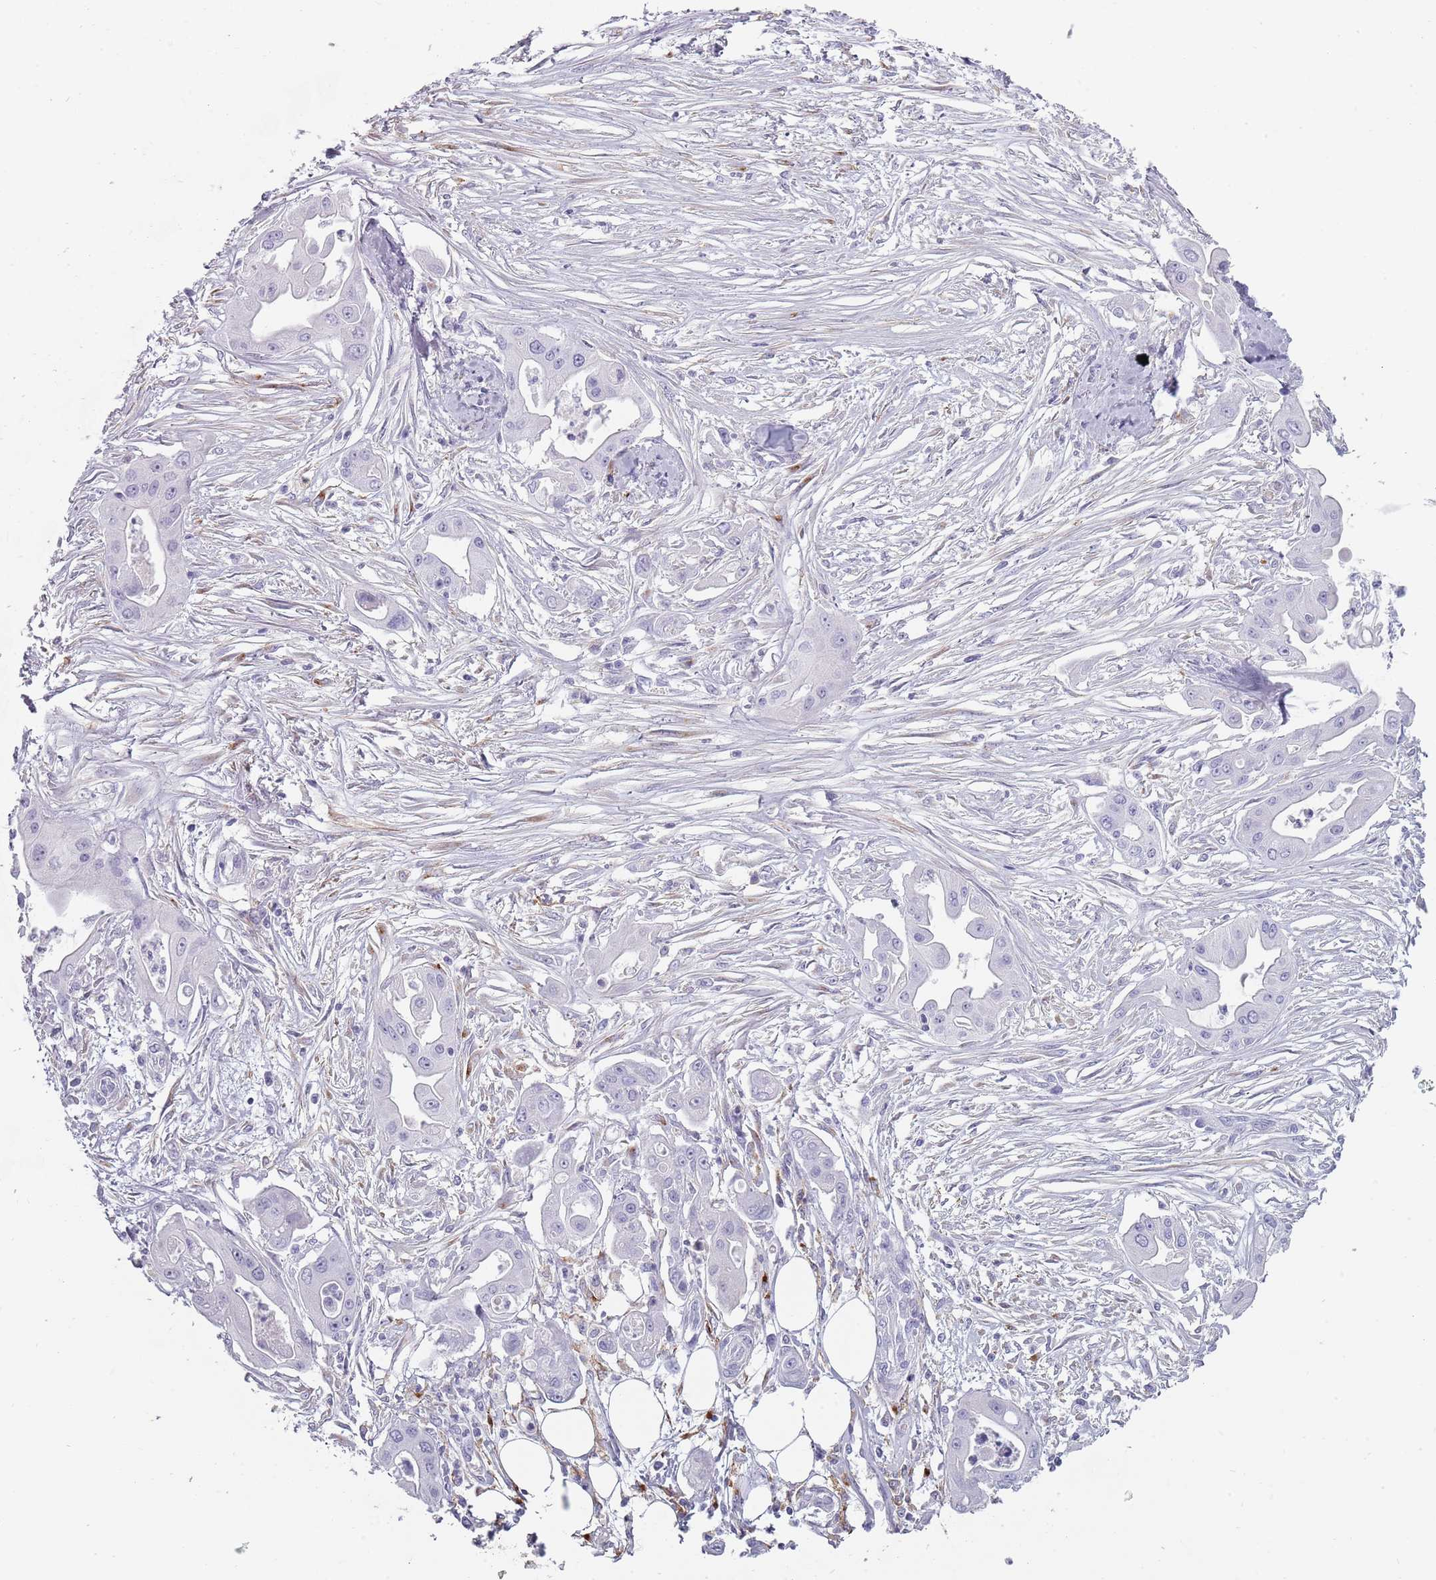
{"staining": {"intensity": "negative", "quantity": "none", "location": "none"}, "tissue": "ovarian cancer", "cell_type": "Tumor cells", "image_type": "cancer", "snomed": [{"axis": "morphology", "description": "Cystadenocarcinoma, mucinous, NOS"}, {"axis": "topography", "description": "Ovary"}], "caption": "Human ovarian cancer stained for a protein using immunohistochemistry (IHC) shows no positivity in tumor cells.", "gene": "COLEC12", "patient": {"sex": "female", "age": 70}}